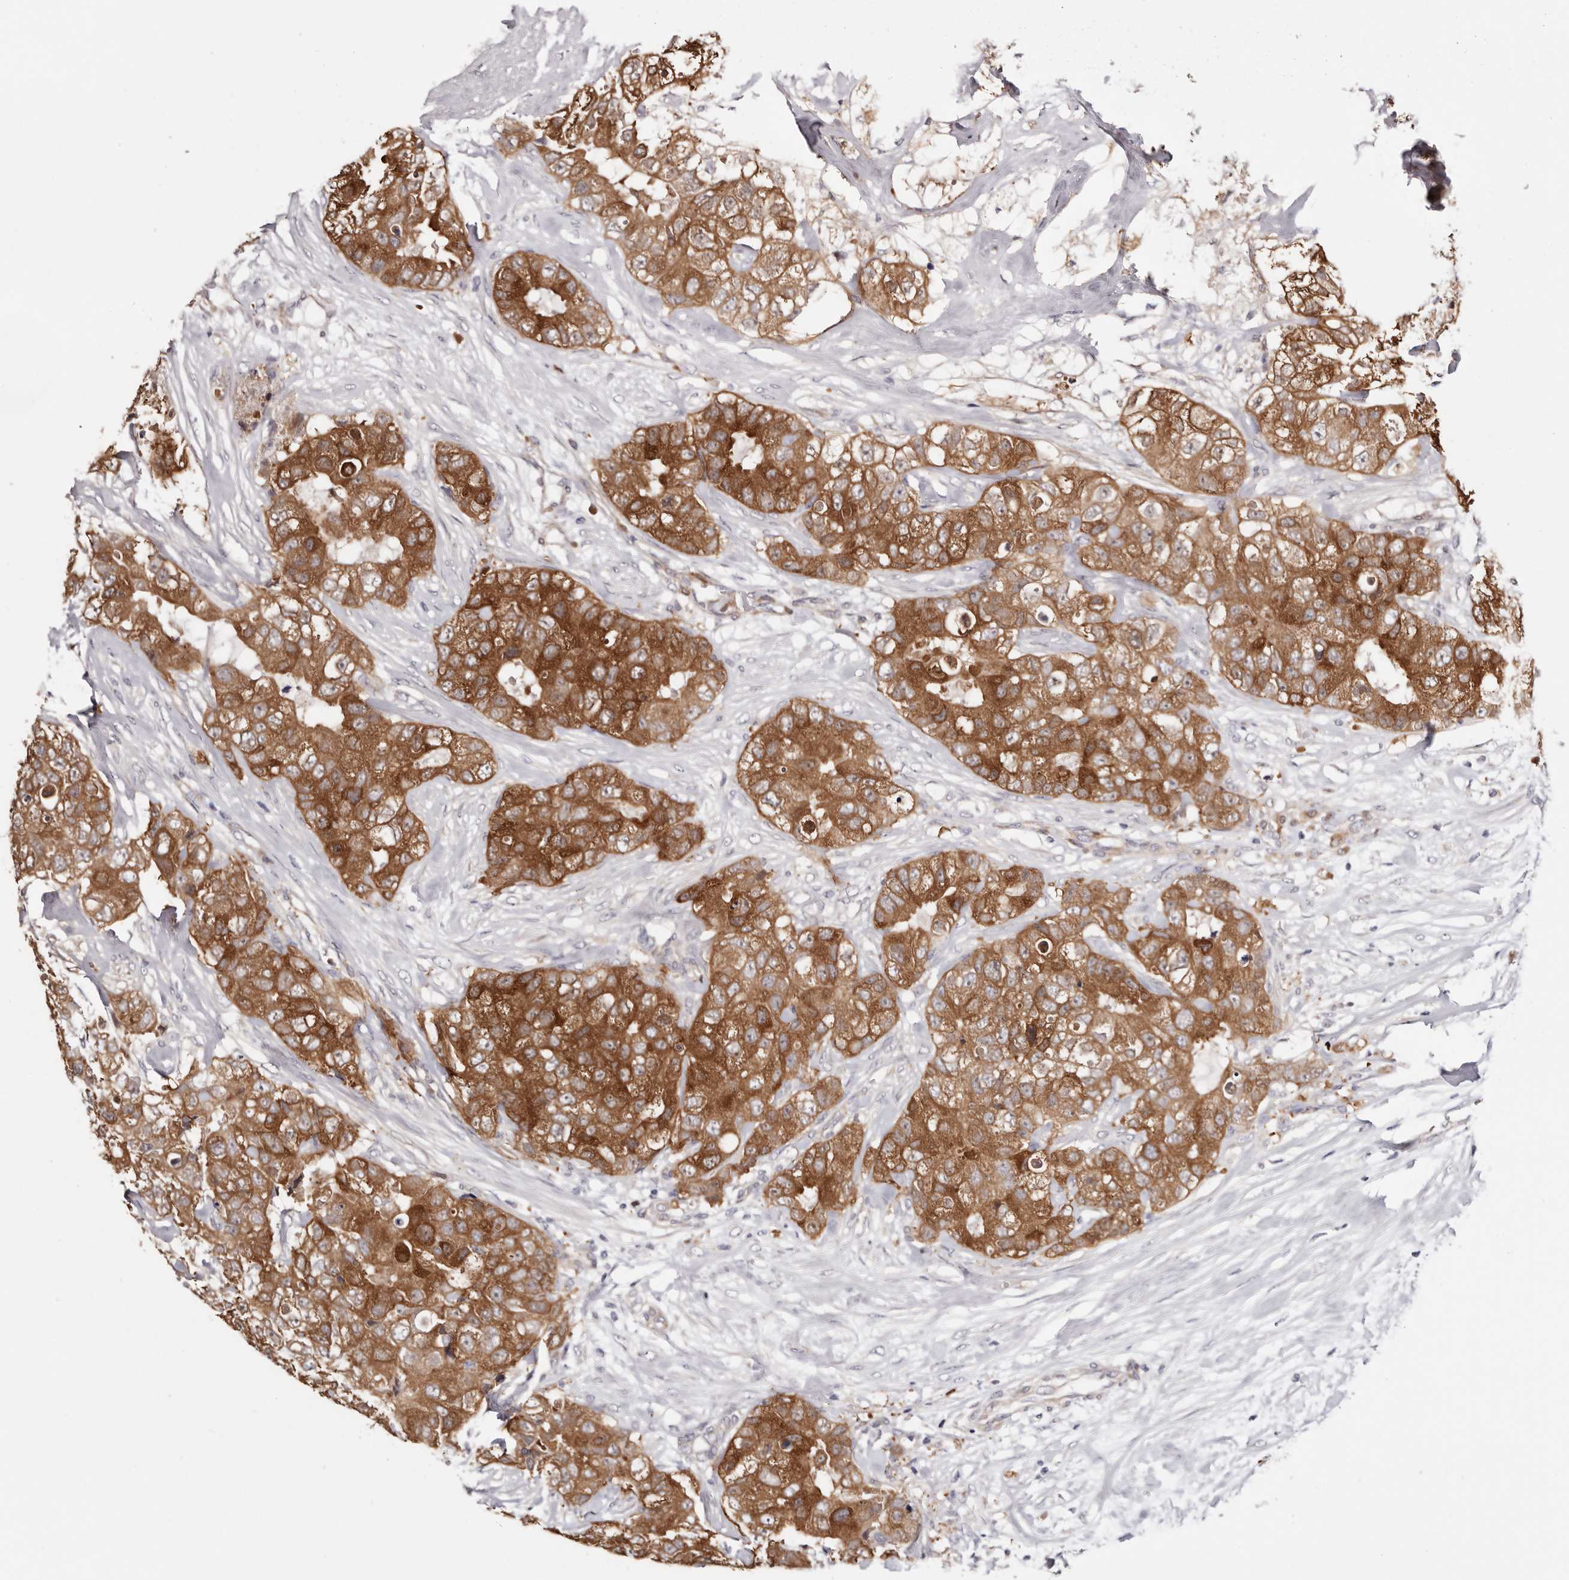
{"staining": {"intensity": "strong", "quantity": ">75%", "location": "cytoplasmic/membranous"}, "tissue": "breast cancer", "cell_type": "Tumor cells", "image_type": "cancer", "snomed": [{"axis": "morphology", "description": "Duct carcinoma"}, {"axis": "topography", "description": "Breast"}], "caption": "Tumor cells demonstrate high levels of strong cytoplasmic/membranous positivity in about >75% of cells in breast cancer.", "gene": "GFOD1", "patient": {"sex": "female", "age": 62}}